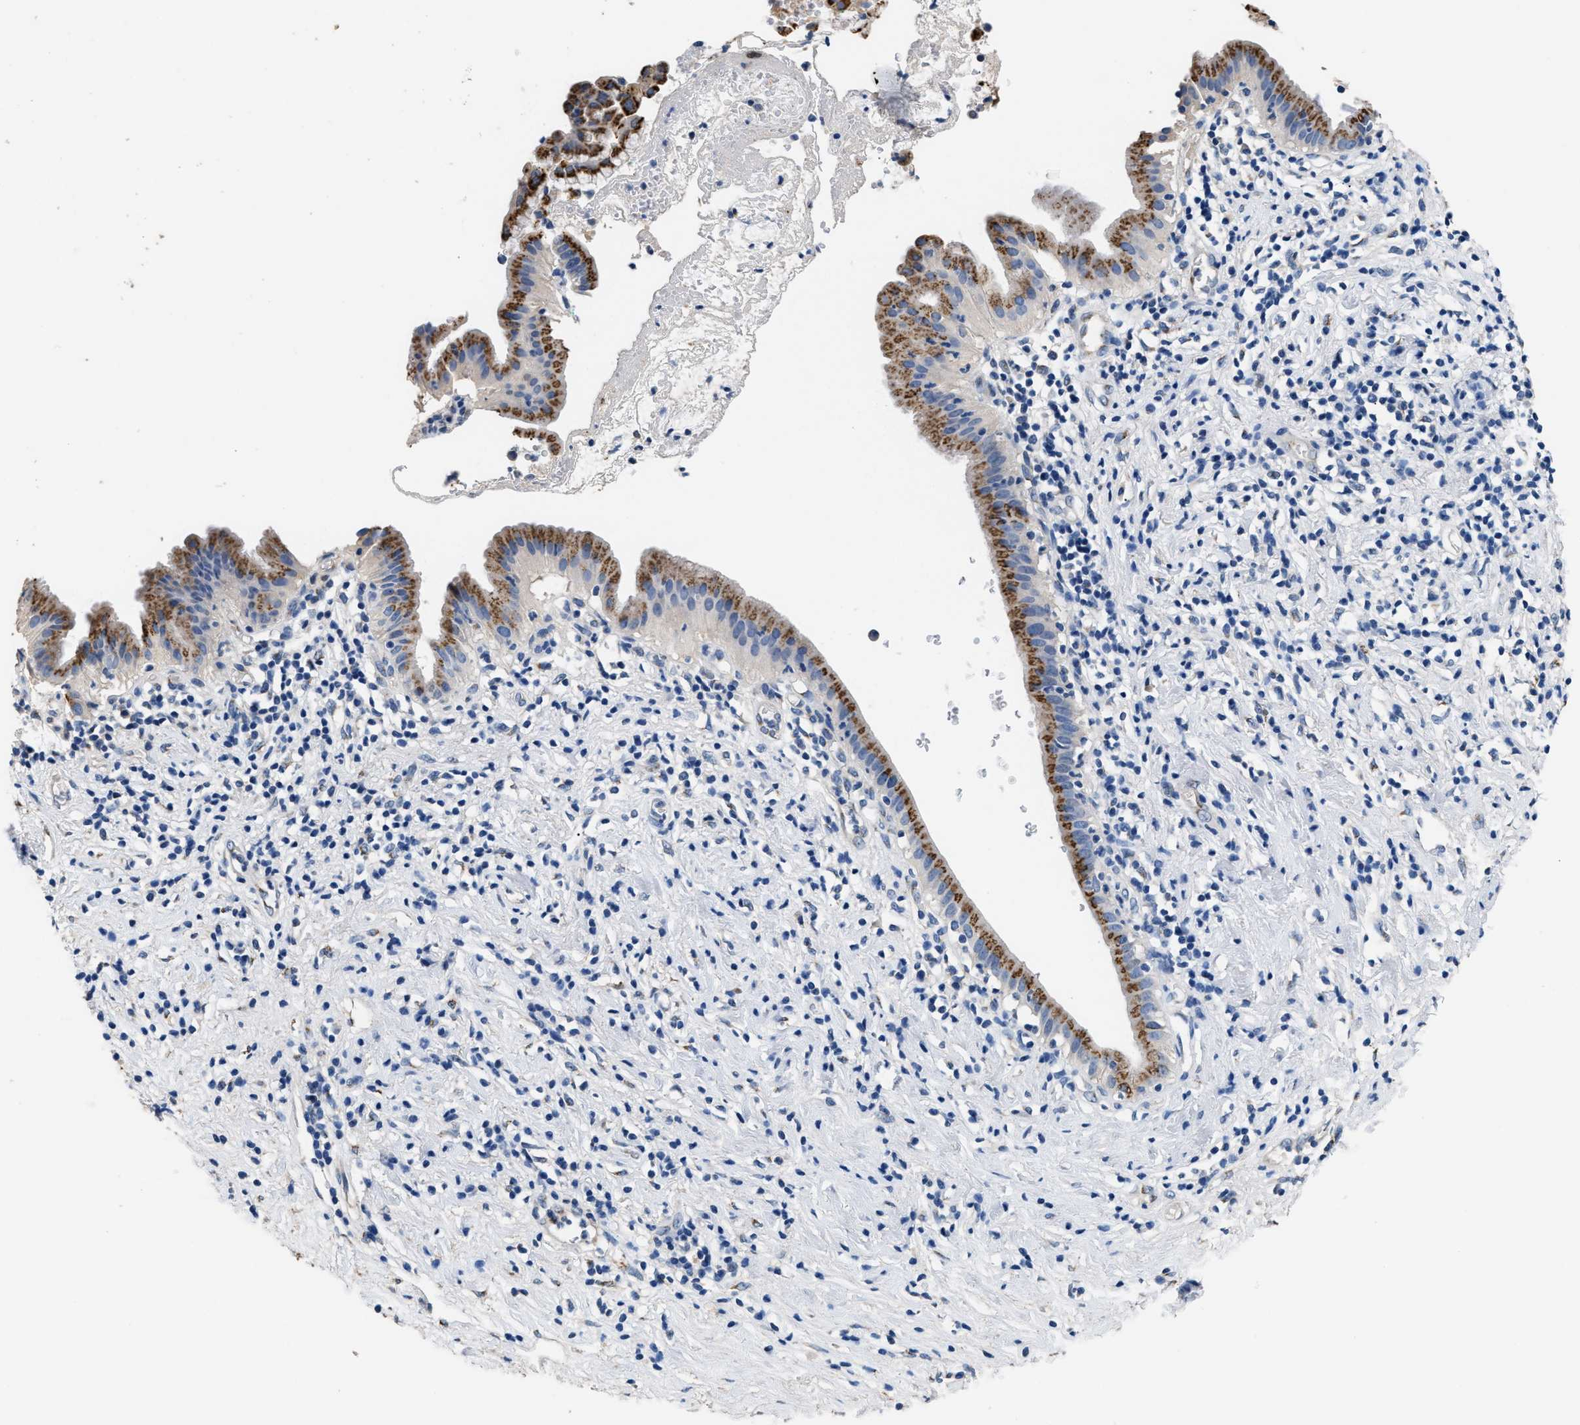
{"staining": {"intensity": "strong", "quantity": ">75%", "location": "cytoplasmic/membranous"}, "tissue": "pancreatic cancer", "cell_type": "Tumor cells", "image_type": "cancer", "snomed": [{"axis": "morphology", "description": "Adenocarcinoma, NOS"}, {"axis": "morphology", "description": "Adenocarcinoma, metastatic, NOS"}, {"axis": "topography", "description": "Lymph node"}, {"axis": "topography", "description": "Pancreas"}, {"axis": "topography", "description": "Duodenum"}], "caption": "Immunohistochemical staining of human pancreatic cancer (adenocarcinoma) exhibits high levels of strong cytoplasmic/membranous staining in about >75% of tumor cells.", "gene": "GOLM1", "patient": {"sex": "female", "age": 64}}